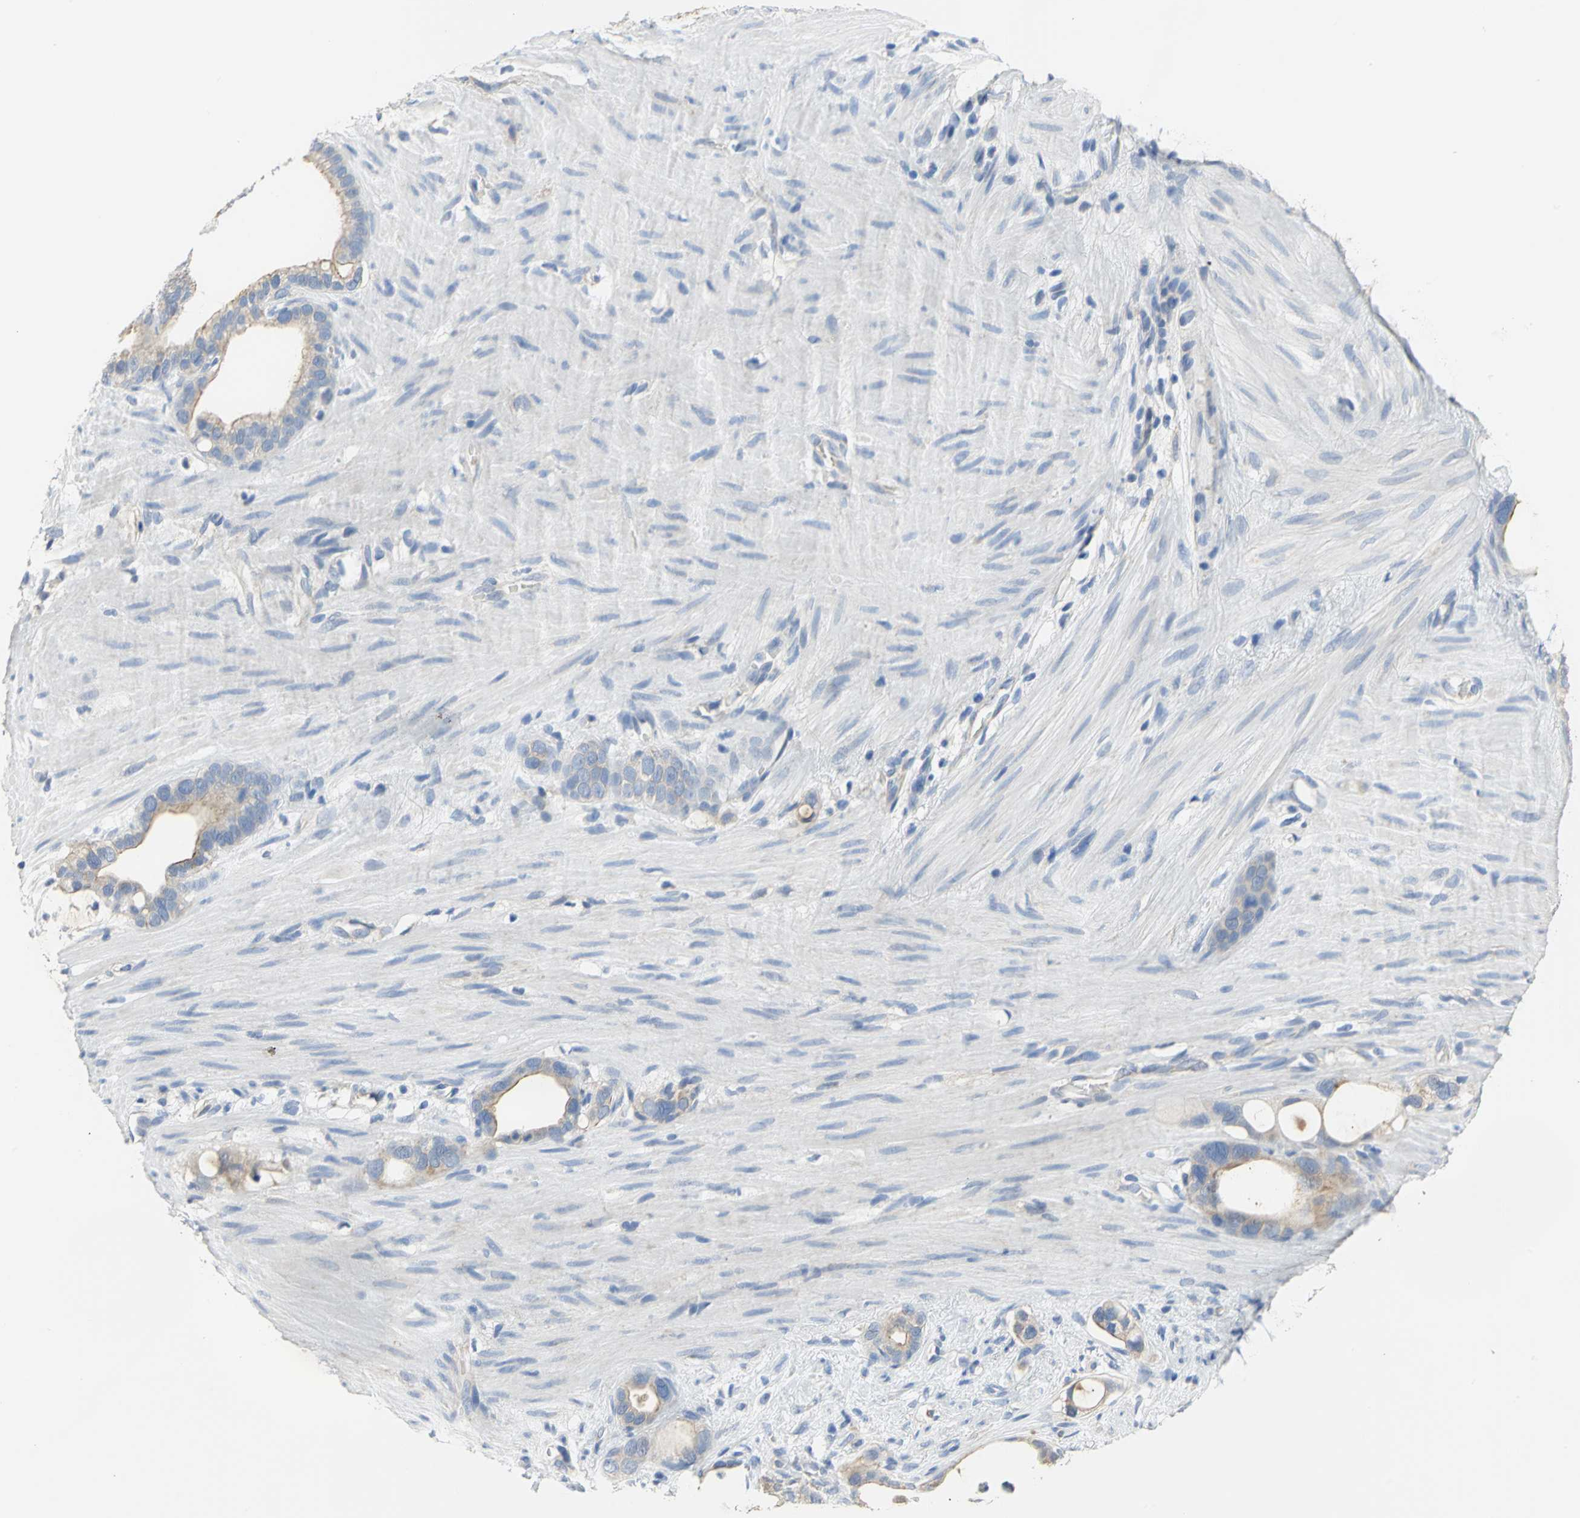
{"staining": {"intensity": "weak", "quantity": ">75%", "location": "cytoplasmic/membranous"}, "tissue": "stomach cancer", "cell_type": "Tumor cells", "image_type": "cancer", "snomed": [{"axis": "morphology", "description": "Adenocarcinoma, NOS"}, {"axis": "topography", "description": "Stomach"}], "caption": "Adenocarcinoma (stomach) tissue displays weak cytoplasmic/membranous staining in about >75% of tumor cells", "gene": "HTR1F", "patient": {"sex": "female", "age": 75}}